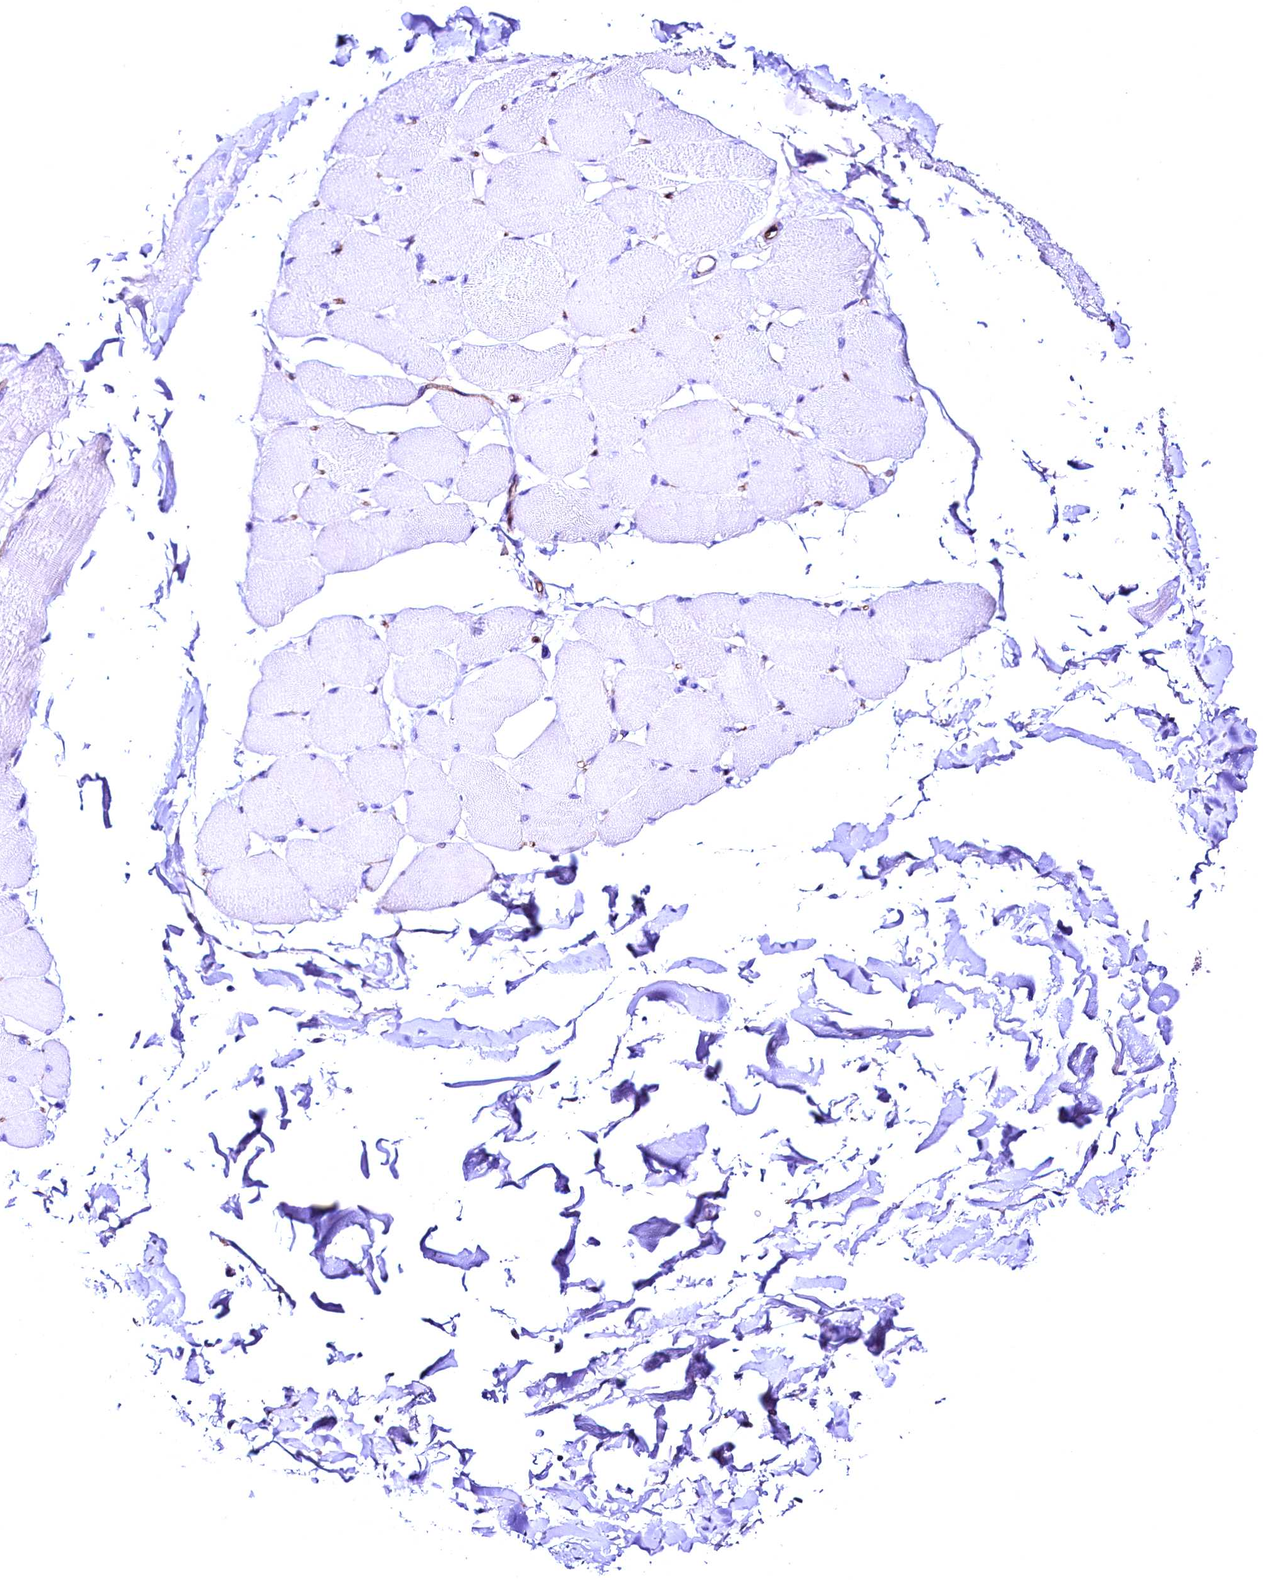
{"staining": {"intensity": "negative", "quantity": "none", "location": "none"}, "tissue": "skeletal muscle", "cell_type": "Myocytes", "image_type": "normal", "snomed": [{"axis": "morphology", "description": "Normal tissue, NOS"}, {"axis": "topography", "description": "Skin"}, {"axis": "topography", "description": "Skeletal muscle"}], "caption": "A photomicrograph of human skeletal muscle is negative for staining in myocytes. (Immunohistochemistry, brightfield microscopy, high magnification).", "gene": "SLF1", "patient": {"sex": "male", "age": 83}}